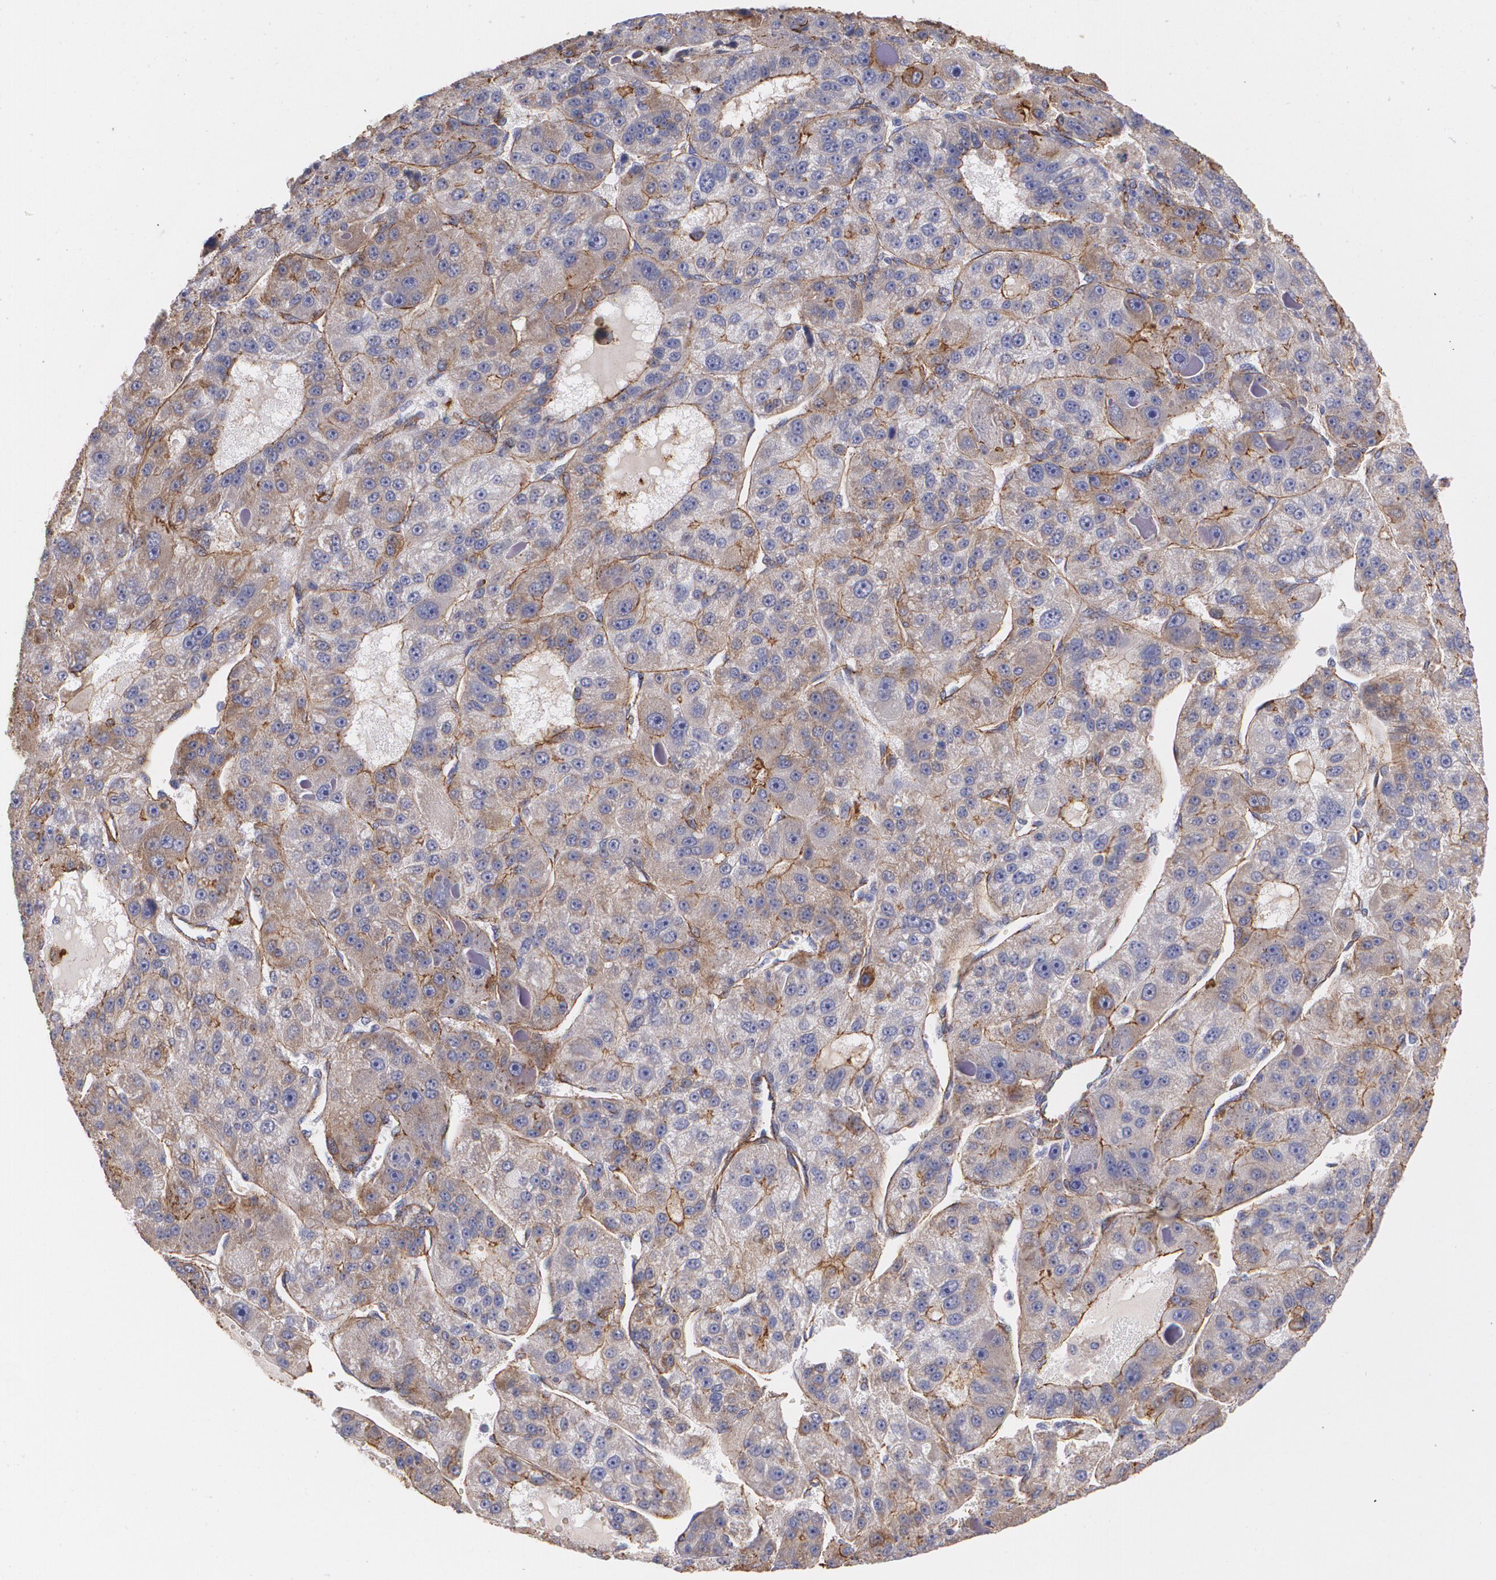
{"staining": {"intensity": "moderate", "quantity": ">75%", "location": "cytoplasmic/membranous"}, "tissue": "liver cancer", "cell_type": "Tumor cells", "image_type": "cancer", "snomed": [{"axis": "morphology", "description": "Carcinoma, Hepatocellular, NOS"}, {"axis": "topography", "description": "Liver"}], "caption": "Moderate cytoplasmic/membranous positivity is identified in approximately >75% of tumor cells in liver cancer.", "gene": "TJP1", "patient": {"sex": "male", "age": 76}}